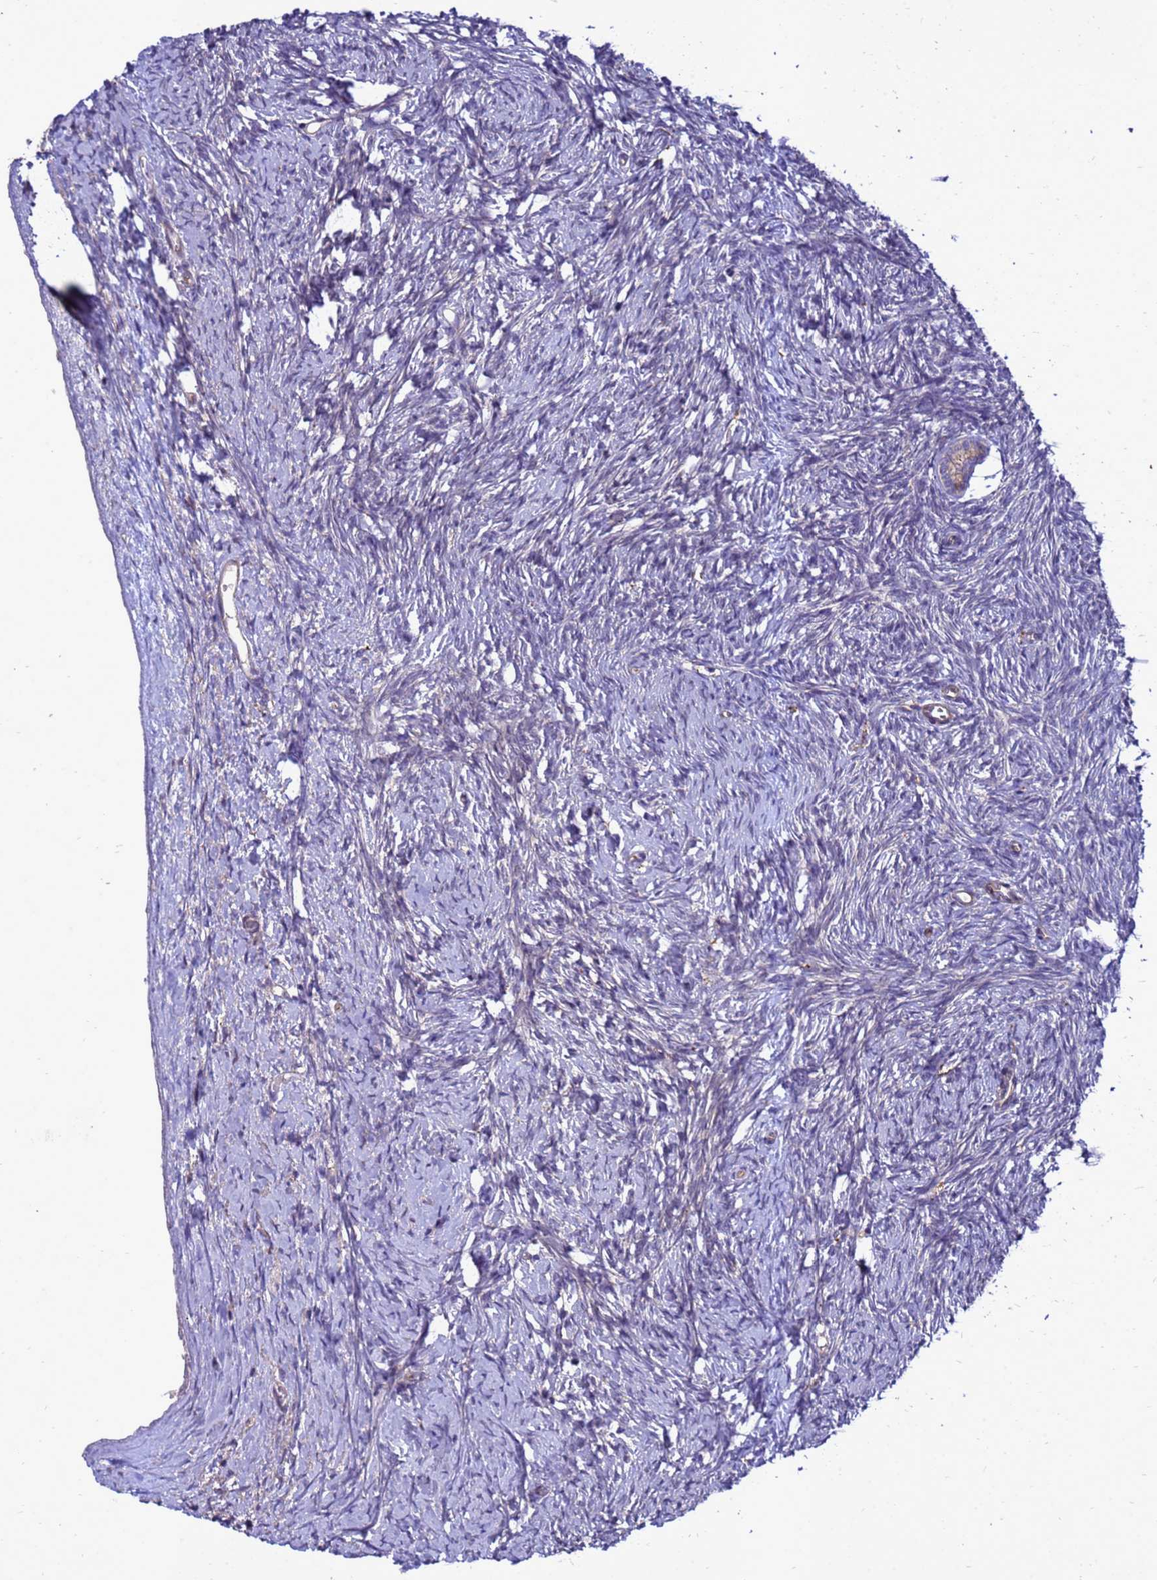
{"staining": {"intensity": "moderate", "quantity": ">75%", "location": "cytoplasmic/membranous"}, "tissue": "ovary", "cell_type": "Follicle cells", "image_type": "normal", "snomed": [{"axis": "morphology", "description": "Normal tissue, NOS"}, {"axis": "morphology", "description": "Developmental malformation"}, {"axis": "topography", "description": "Ovary"}], "caption": "IHC (DAB) staining of normal human ovary exhibits moderate cytoplasmic/membranous protein positivity in about >75% of follicle cells. Nuclei are stained in blue.", "gene": "RNF215", "patient": {"sex": "female", "age": 39}}